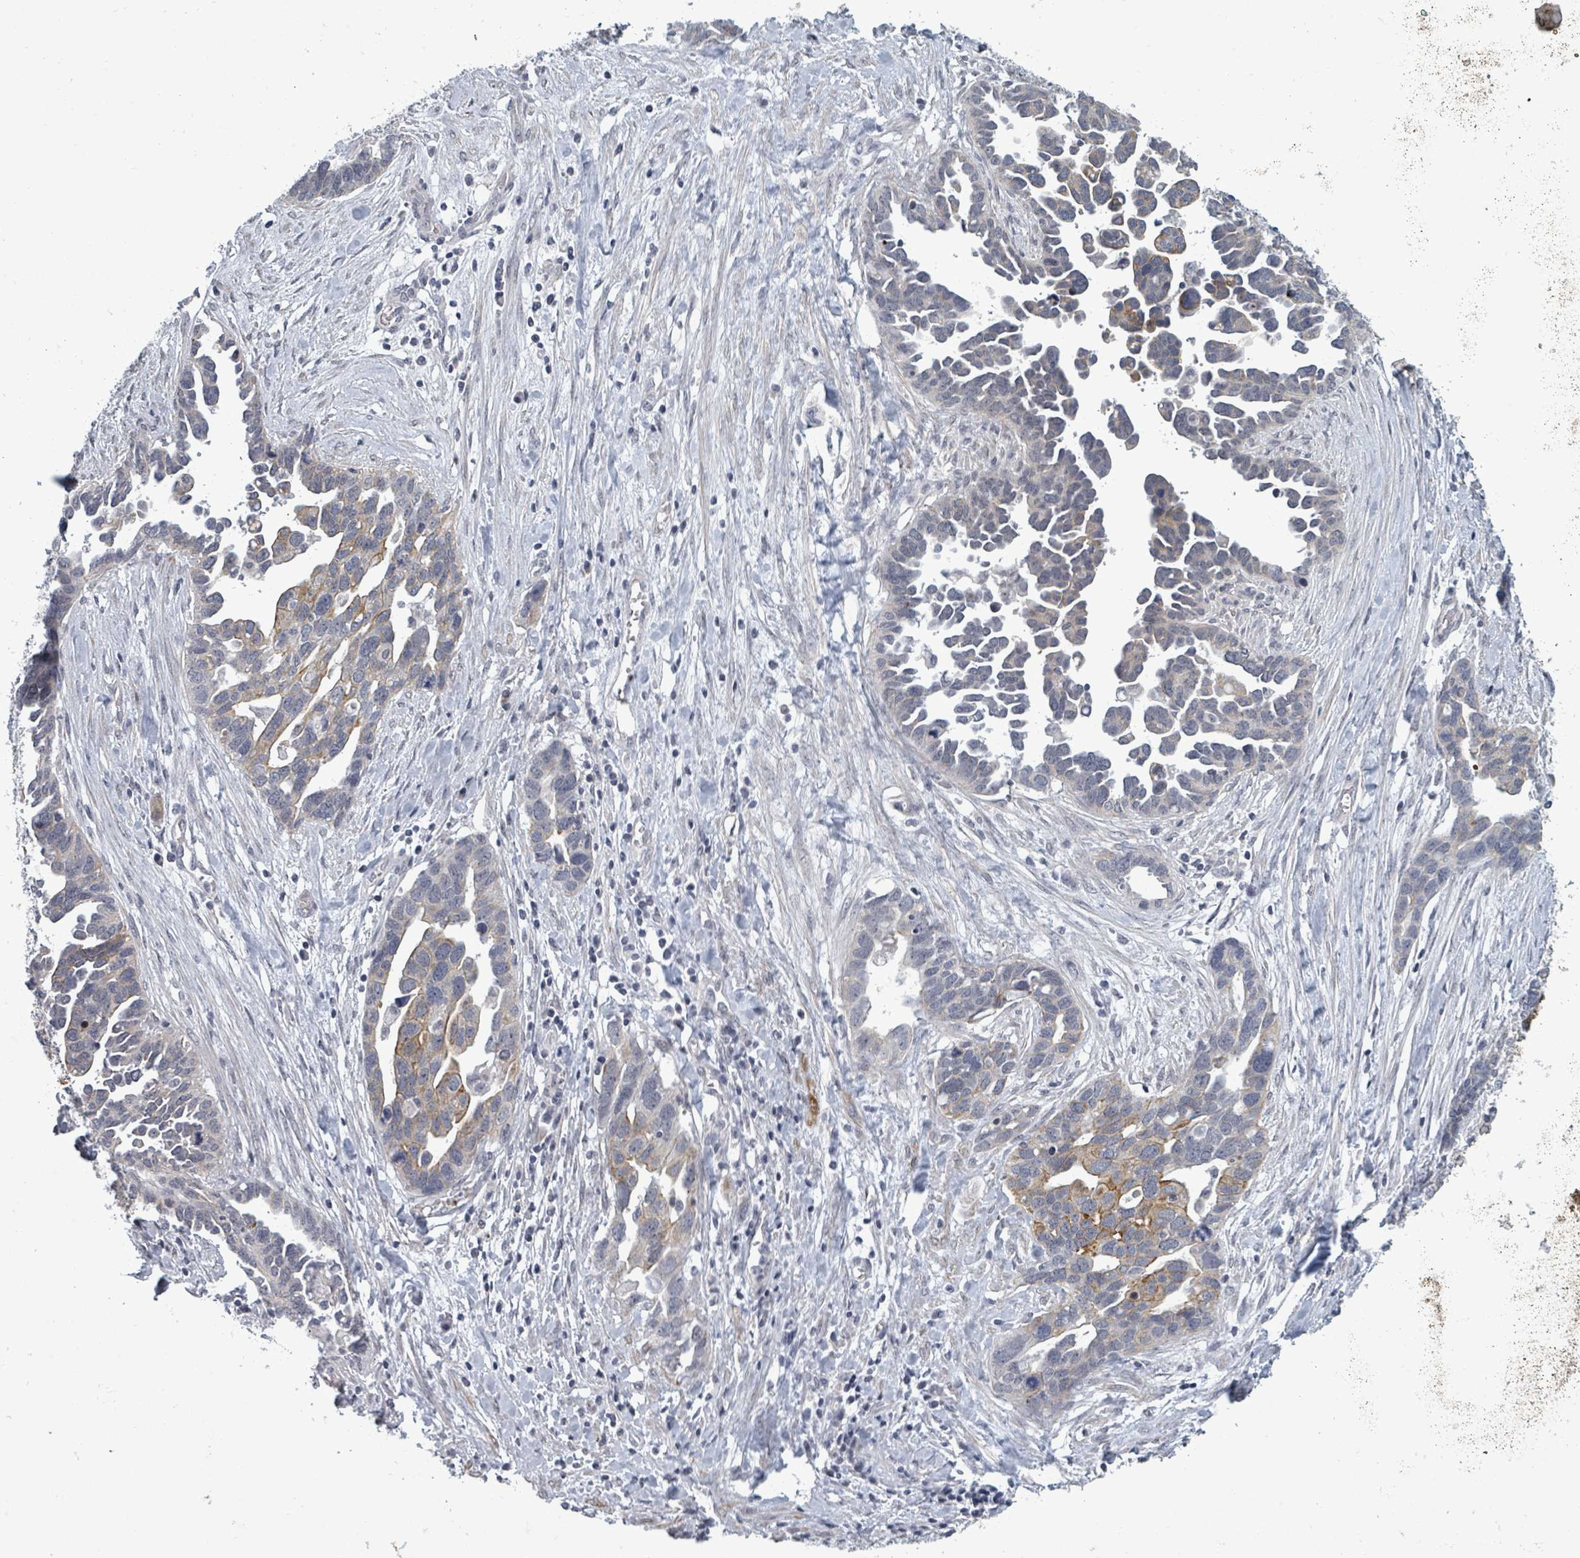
{"staining": {"intensity": "moderate", "quantity": "<25%", "location": "cytoplasmic/membranous"}, "tissue": "ovarian cancer", "cell_type": "Tumor cells", "image_type": "cancer", "snomed": [{"axis": "morphology", "description": "Cystadenocarcinoma, serous, NOS"}, {"axis": "topography", "description": "Ovary"}], "caption": "Immunohistochemistry (IHC) histopathology image of ovarian cancer stained for a protein (brown), which displays low levels of moderate cytoplasmic/membranous staining in approximately <25% of tumor cells.", "gene": "PTPN20", "patient": {"sex": "female", "age": 54}}